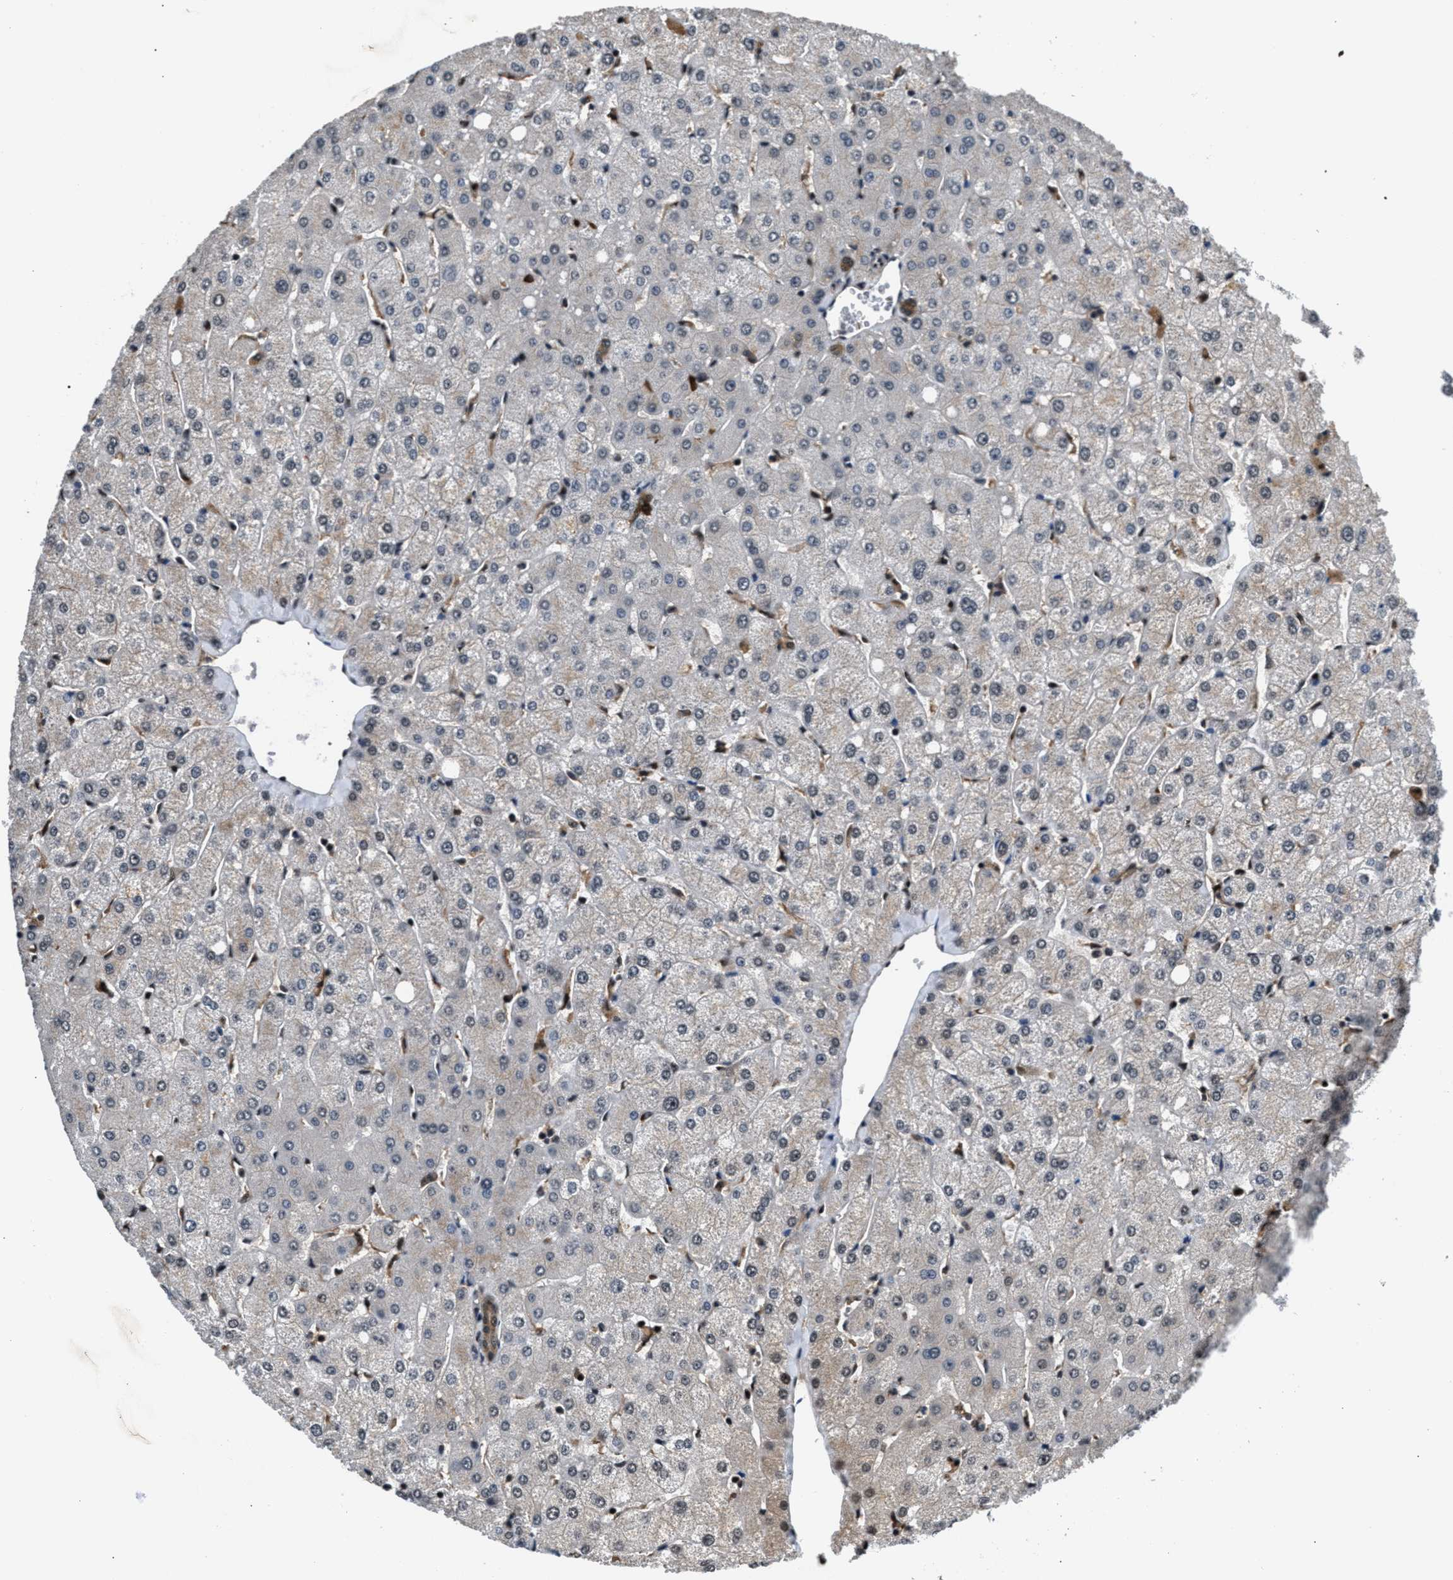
{"staining": {"intensity": "weak", "quantity": "25%-75%", "location": "cytoplasmic/membranous"}, "tissue": "liver", "cell_type": "Cholangiocytes", "image_type": "normal", "snomed": [{"axis": "morphology", "description": "Normal tissue, NOS"}, {"axis": "topography", "description": "Liver"}], "caption": "This image demonstrates IHC staining of benign liver, with low weak cytoplasmic/membranous positivity in approximately 25%-75% of cholangiocytes.", "gene": "RBM33", "patient": {"sex": "female", "age": 54}}